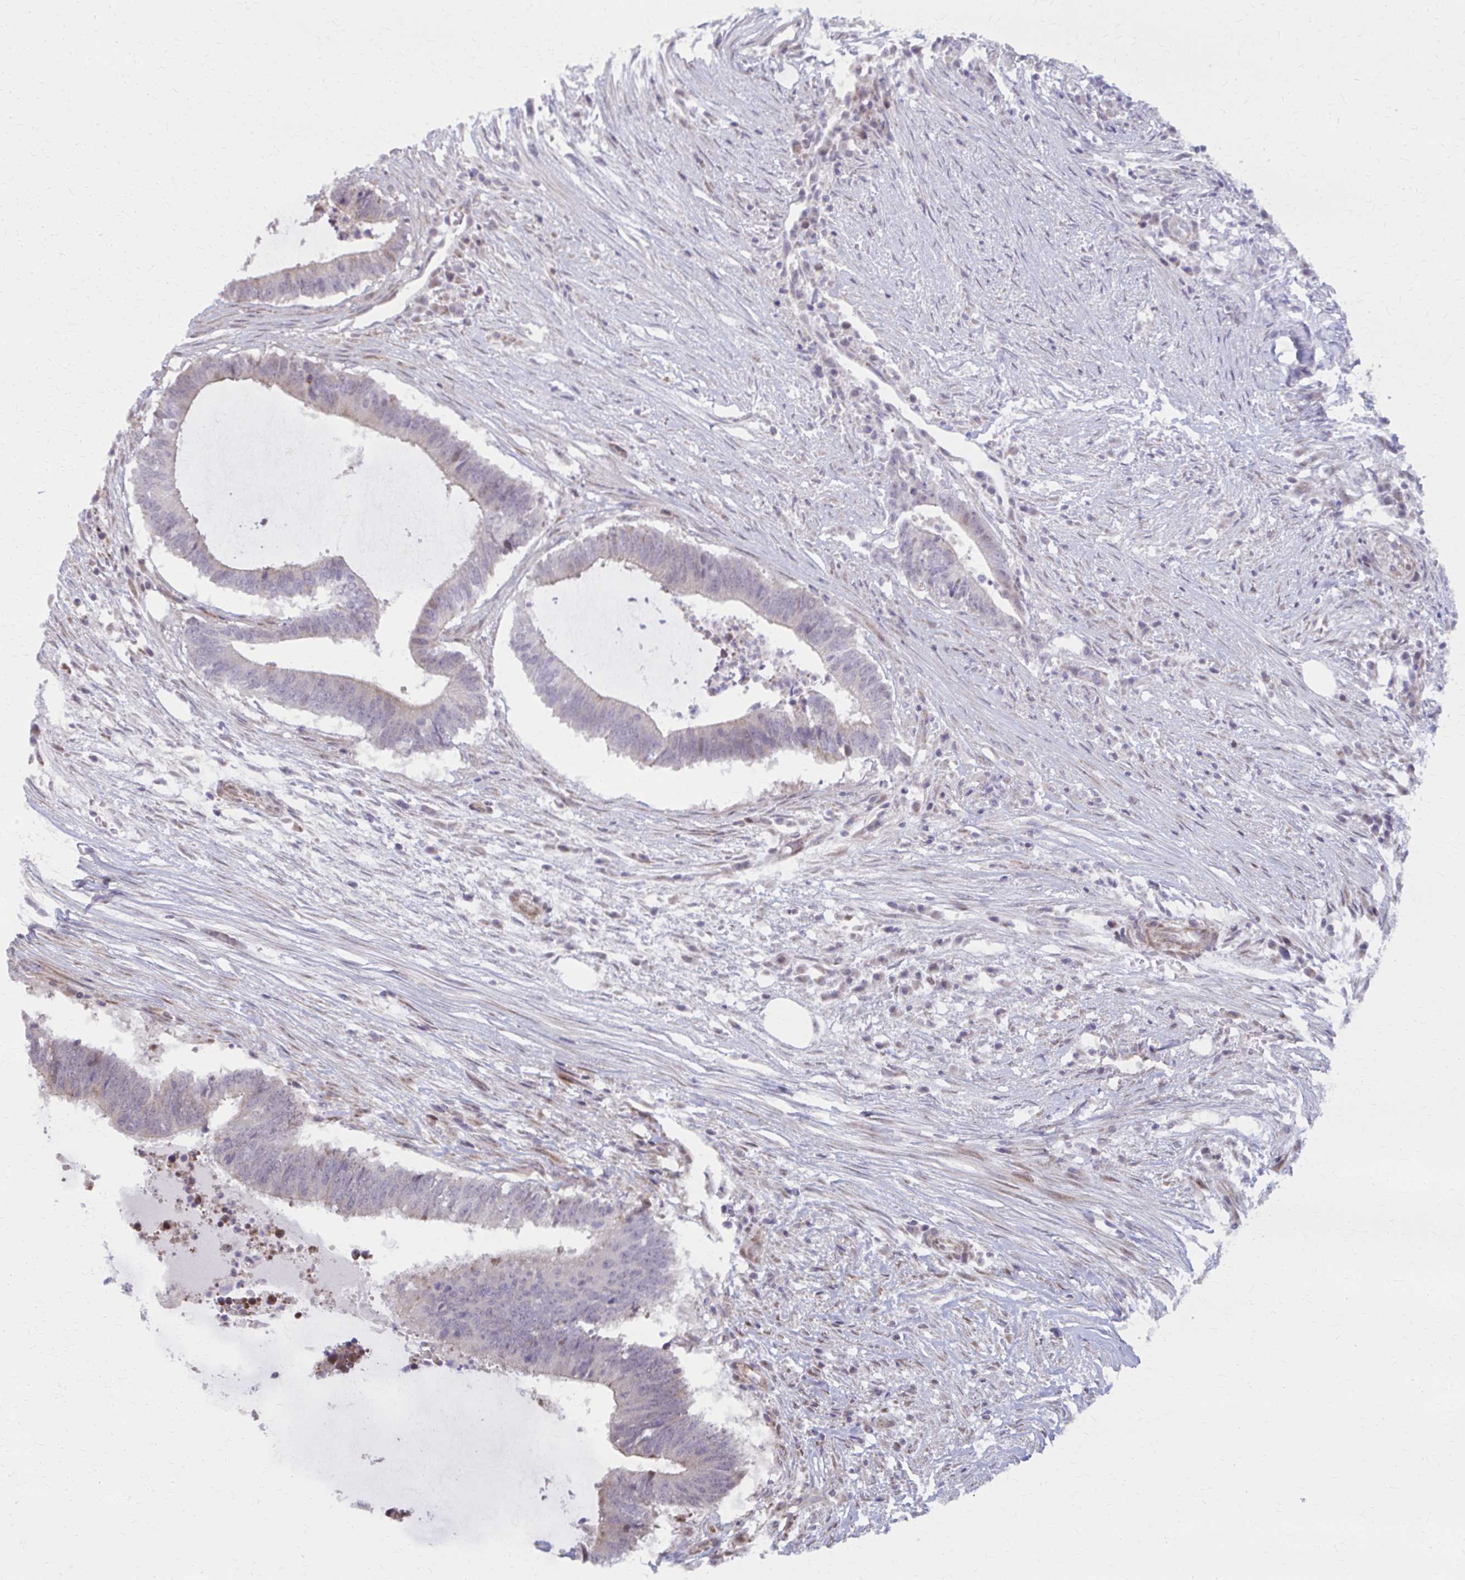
{"staining": {"intensity": "weak", "quantity": "<25%", "location": "cytoplasmic/membranous,nuclear"}, "tissue": "colorectal cancer", "cell_type": "Tumor cells", "image_type": "cancer", "snomed": [{"axis": "morphology", "description": "Adenocarcinoma, NOS"}, {"axis": "topography", "description": "Colon"}], "caption": "A micrograph of colorectal cancer stained for a protein shows no brown staining in tumor cells.", "gene": "MAF1", "patient": {"sex": "female", "age": 43}}